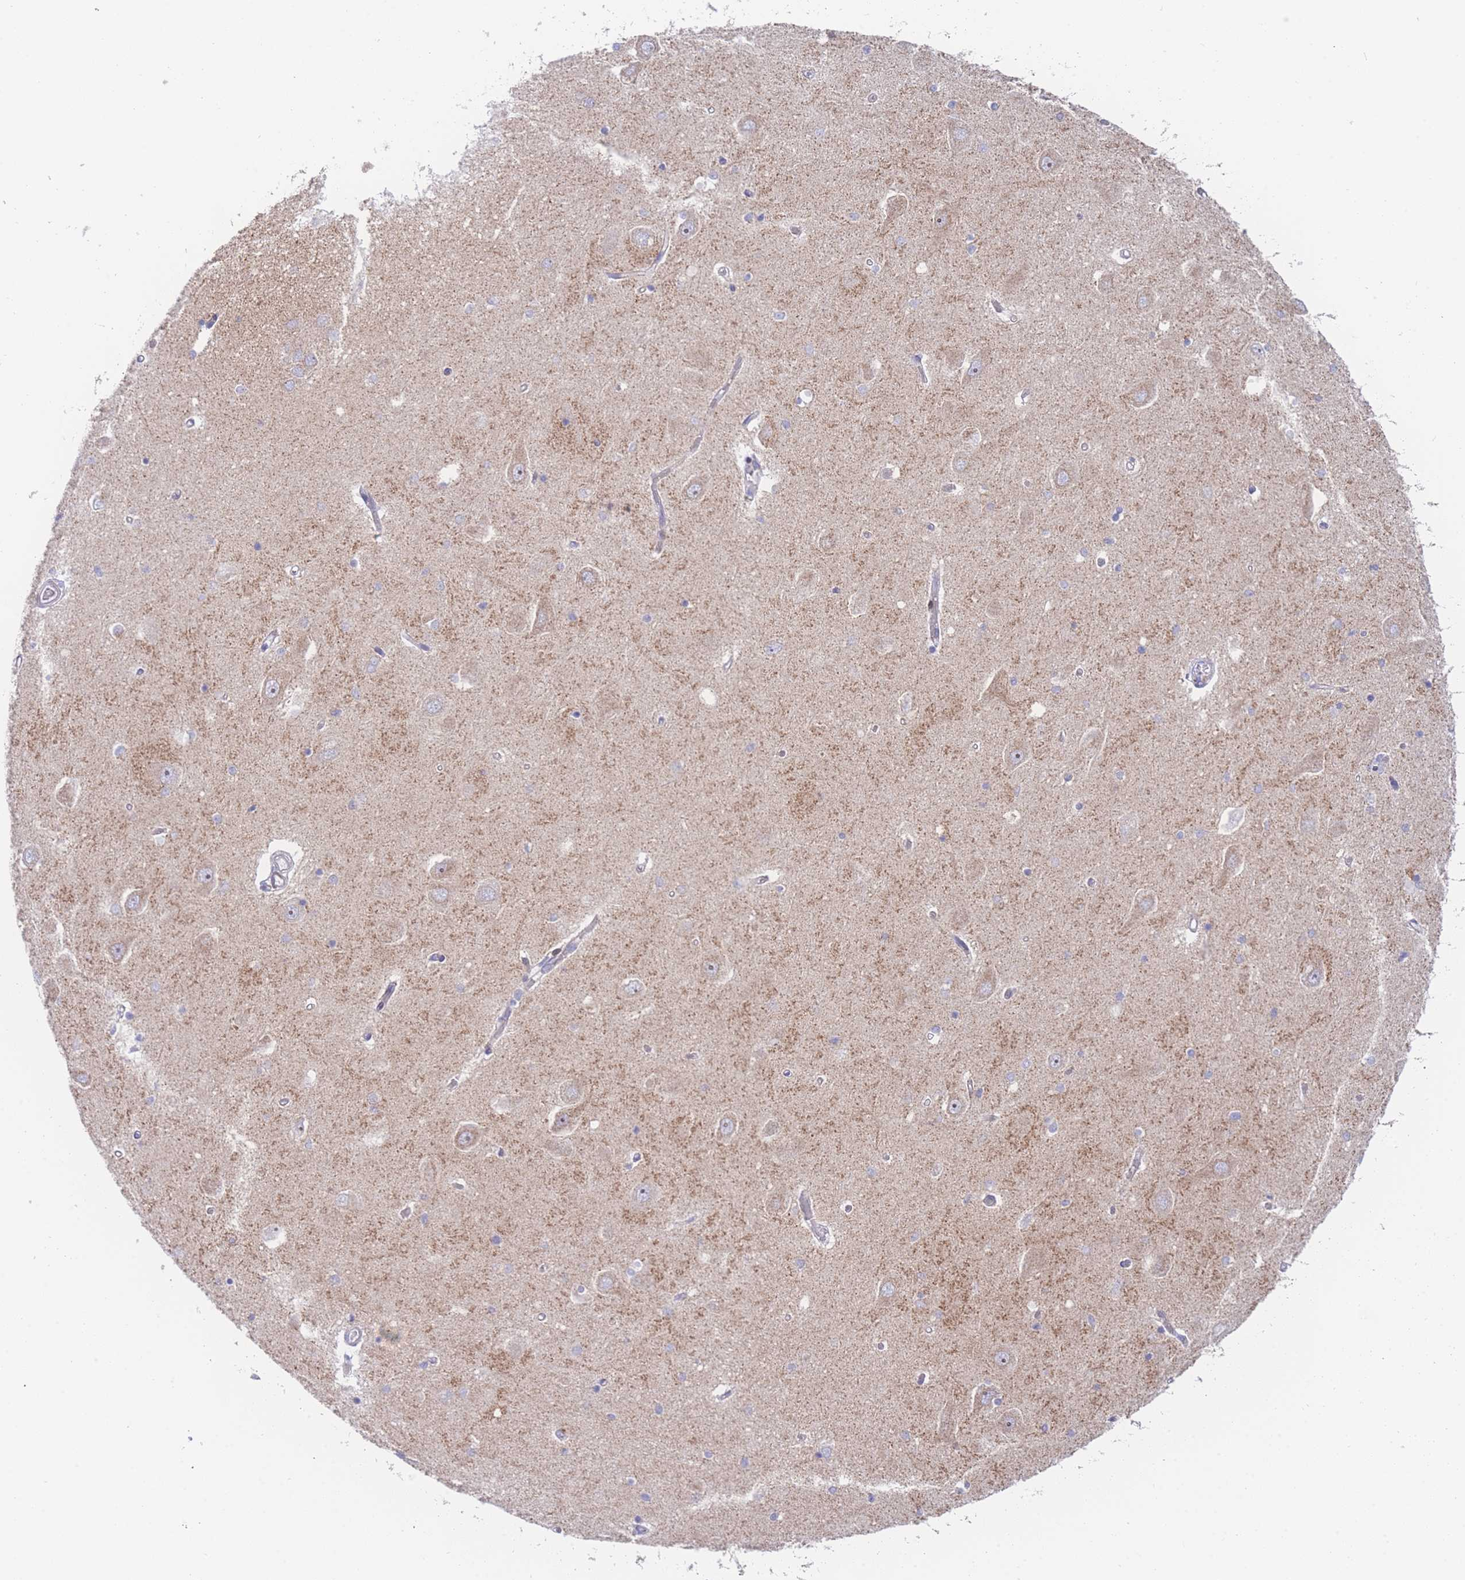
{"staining": {"intensity": "negative", "quantity": "none", "location": "none"}, "tissue": "hippocampus", "cell_type": "Glial cells", "image_type": "normal", "snomed": [{"axis": "morphology", "description": "Normal tissue, NOS"}, {"axis": "topography", "description": "Hippocampus"}], "caption": "A micrograph of hippocampus stained for a protein shows no brown staining in glial cells.", "gene": "GPAM", "patient": {"sex": "male", "age": 45}}